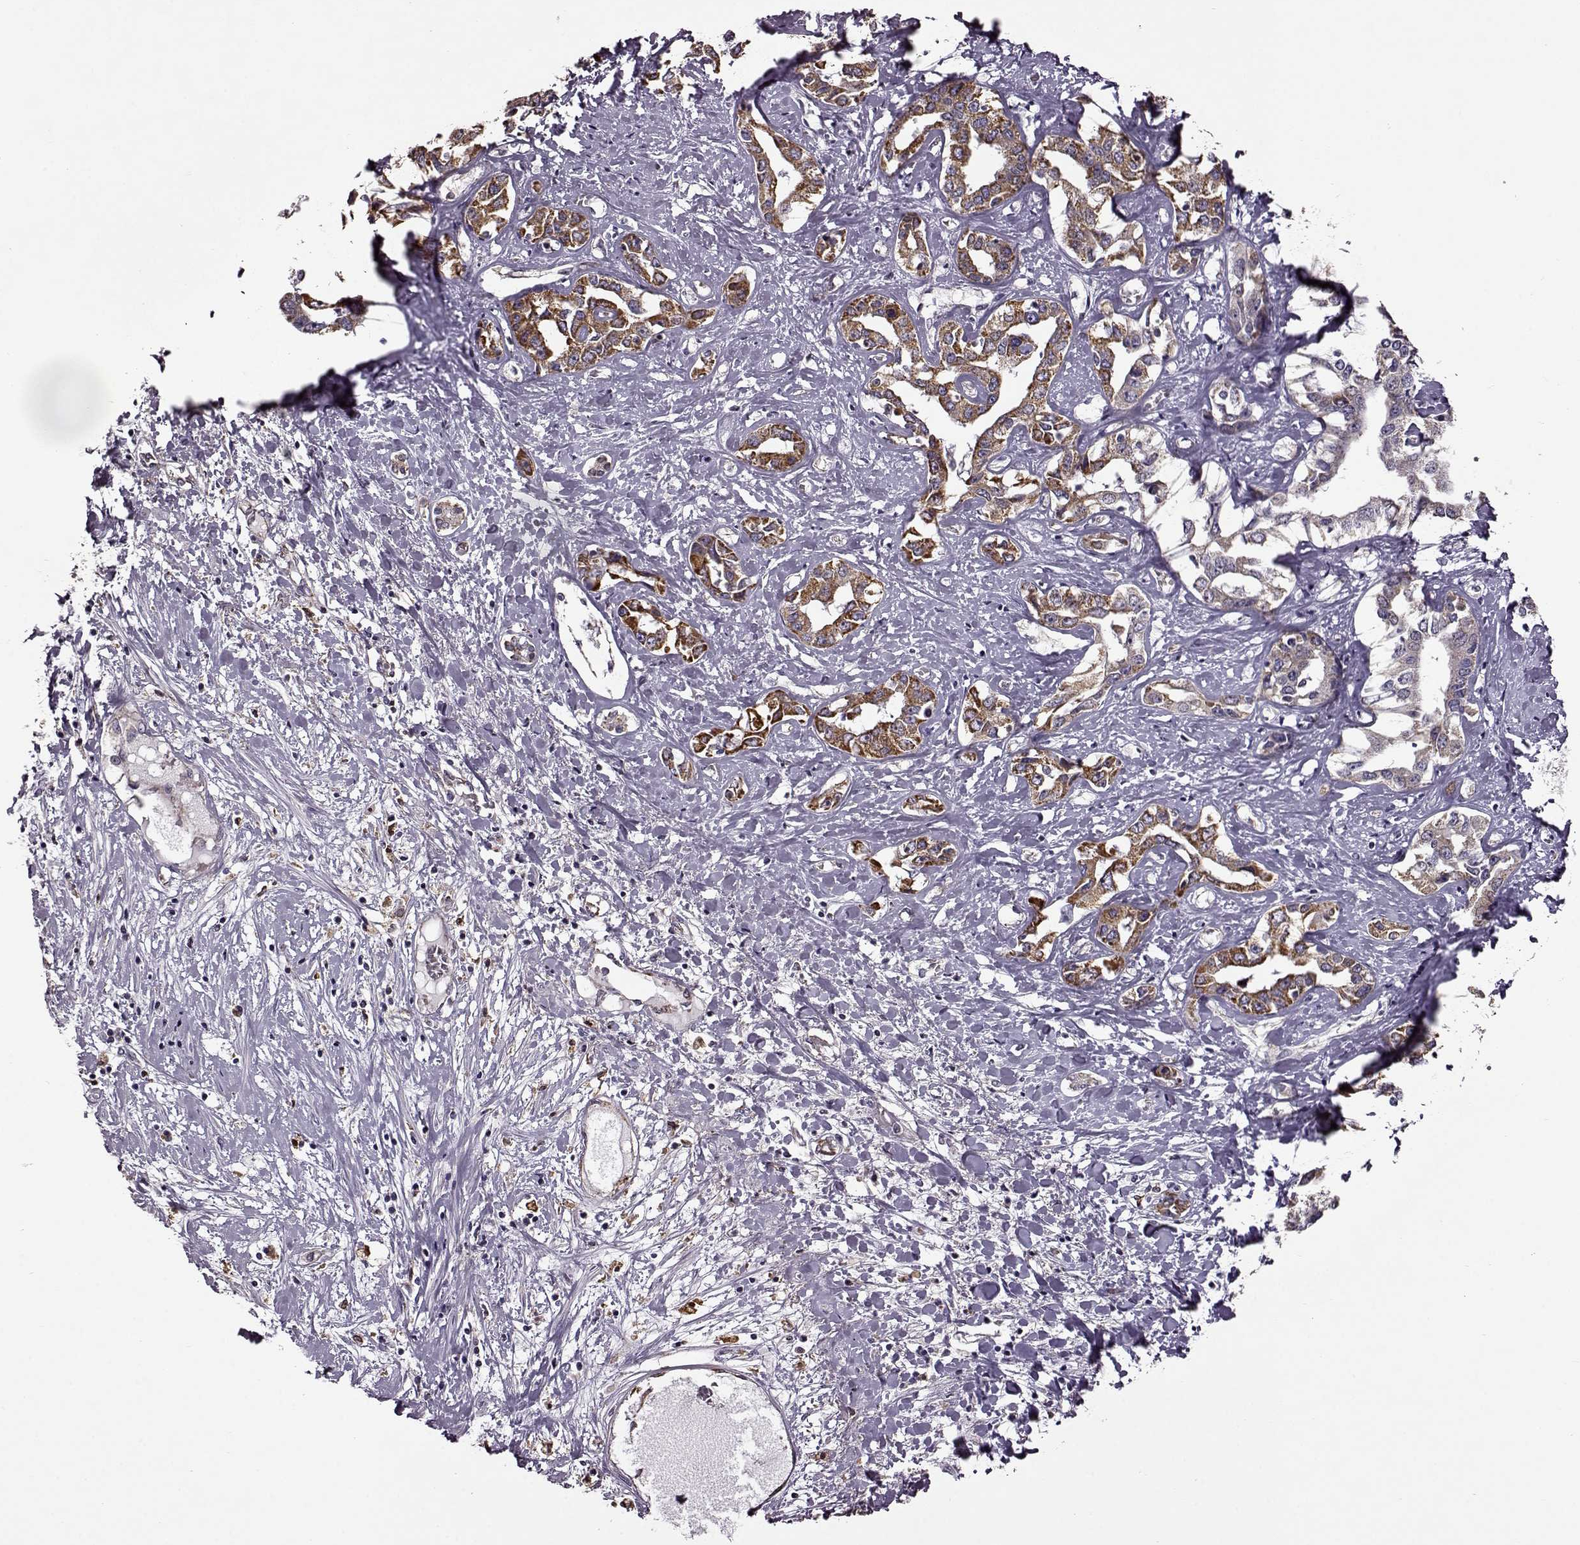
{"staining": {"intensity": "strong", "quantity": ">75%", "location": "cytoplasmic/membranous"}, "tissue": "liver cancer", "cell_type": "Tumor cells", "image_type": "cancer", "snomed": [{"axis": "morphology", "description": "Cholangiocarcinoma"}, {"axis": "topography", "description": "Liver"}], "caption": "Tumor cells exhibit high levels of strong cytoplasmic/membranous staining in about >75% of cells in human liver cancer (cholangiocarcinoma).", "gene": "MTSS1", "patient": {"sex": "male", "age": 59}}